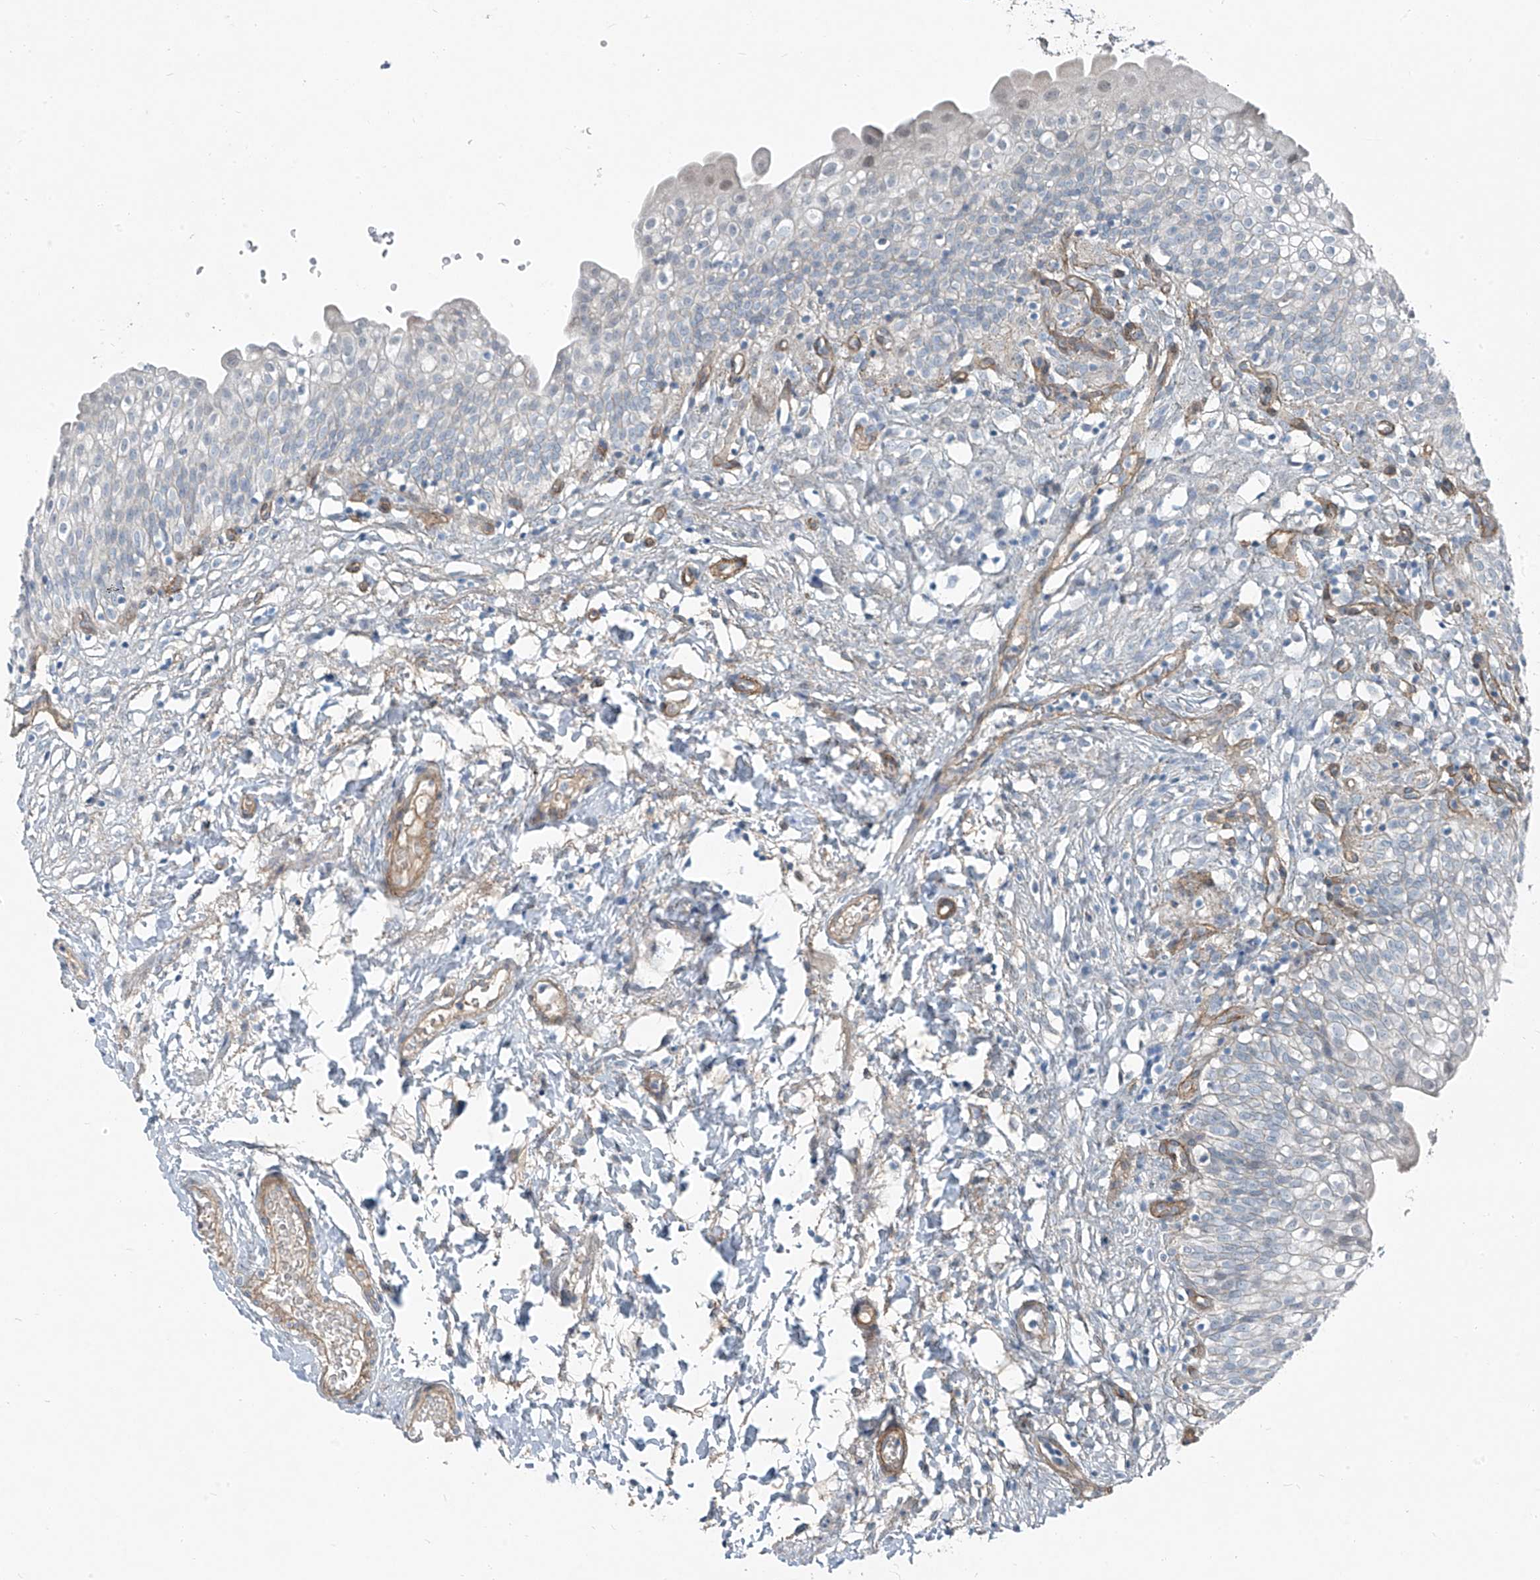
{"staining": {"intensity": "negative", "quantity": "none", "location": "none"}, "tissue": "urinary bladder", "cell_type": "Urothelial cells", "image_type": "normal", "snomed": [{"axis": "morphology", "description": "Normal tissue, NOS"}, {"axis": "topography", "description": "Urinary bladder"}], "caption": "High magnification brightfield microscopy of normal urinary bladder stained with DAB (brown) and counterstained with hematoxylin (blue): urothelial cells show no significant expression.", "gene": "TNS2", "patient": {"sex": "male", "age": 55}}